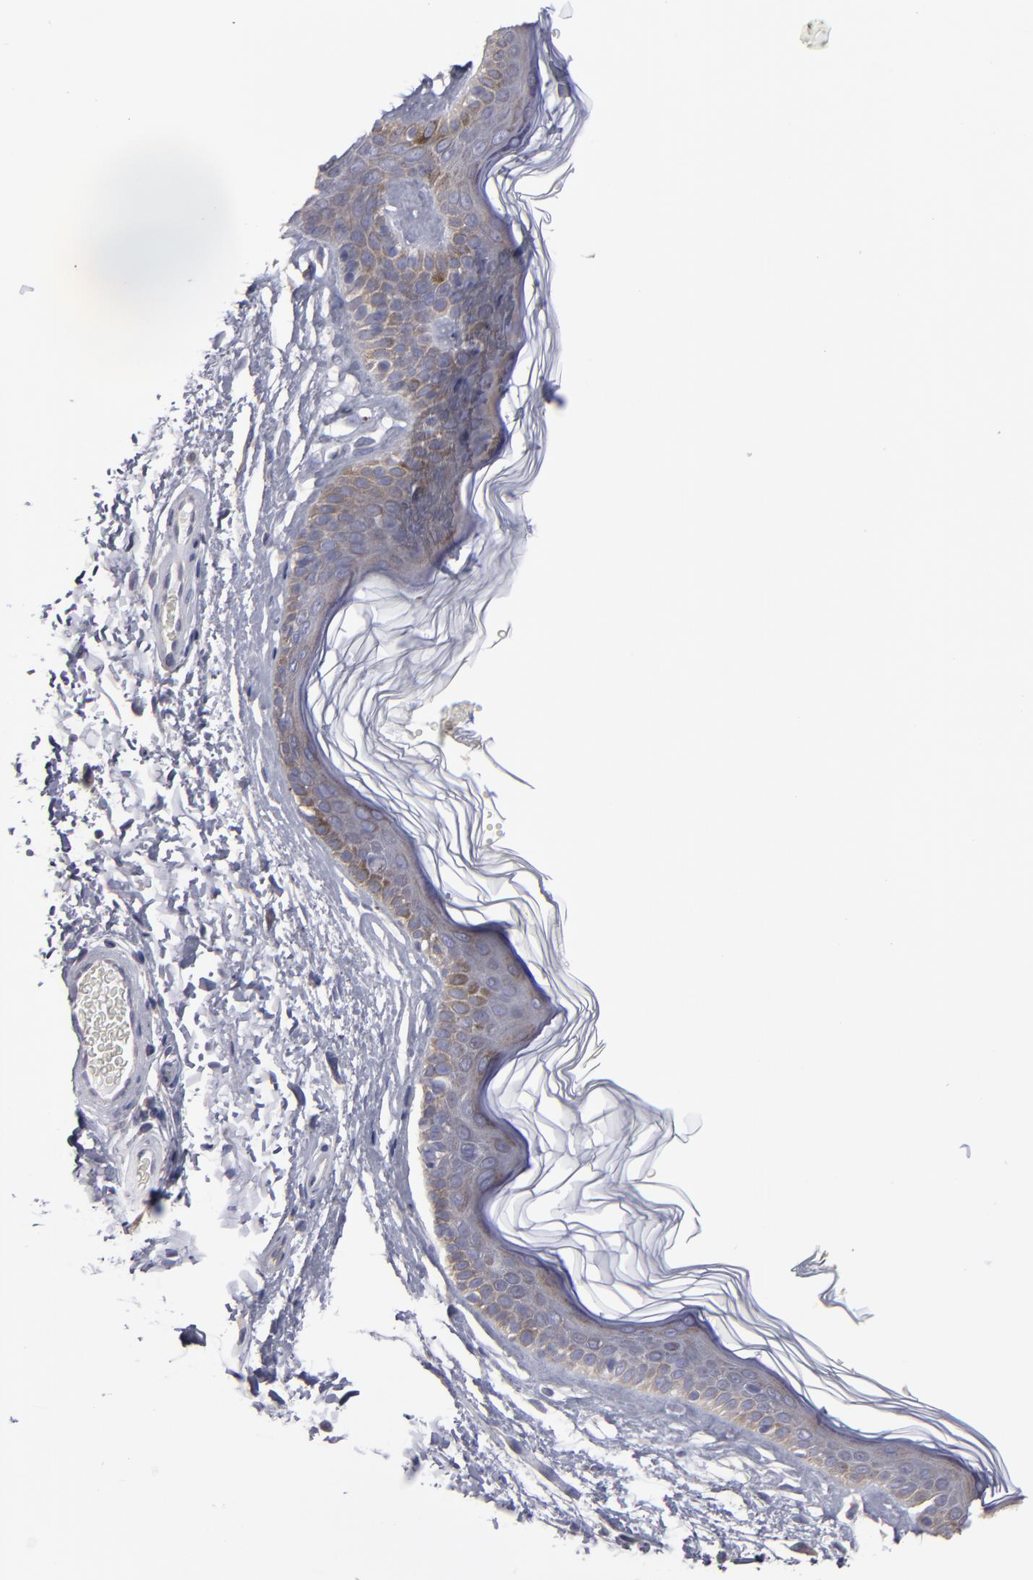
{"staining": {"intensity": "negative", "quantity": "none", "location": "none"}, "tissue": "skin", "cell_type": "Fibroblasts", "image_type": "normal", "snomed": [{"axis": "morphology", "description": "Normal tissue, NOS"}, {"axis": "topography", "description": "Skin"}], "caption": "Protein analysis of unremarkable skin exhibits no significant positivity in fibroblasts.", "gene": "SLMAP", "patient": {"sex": "male", "age": 63}}